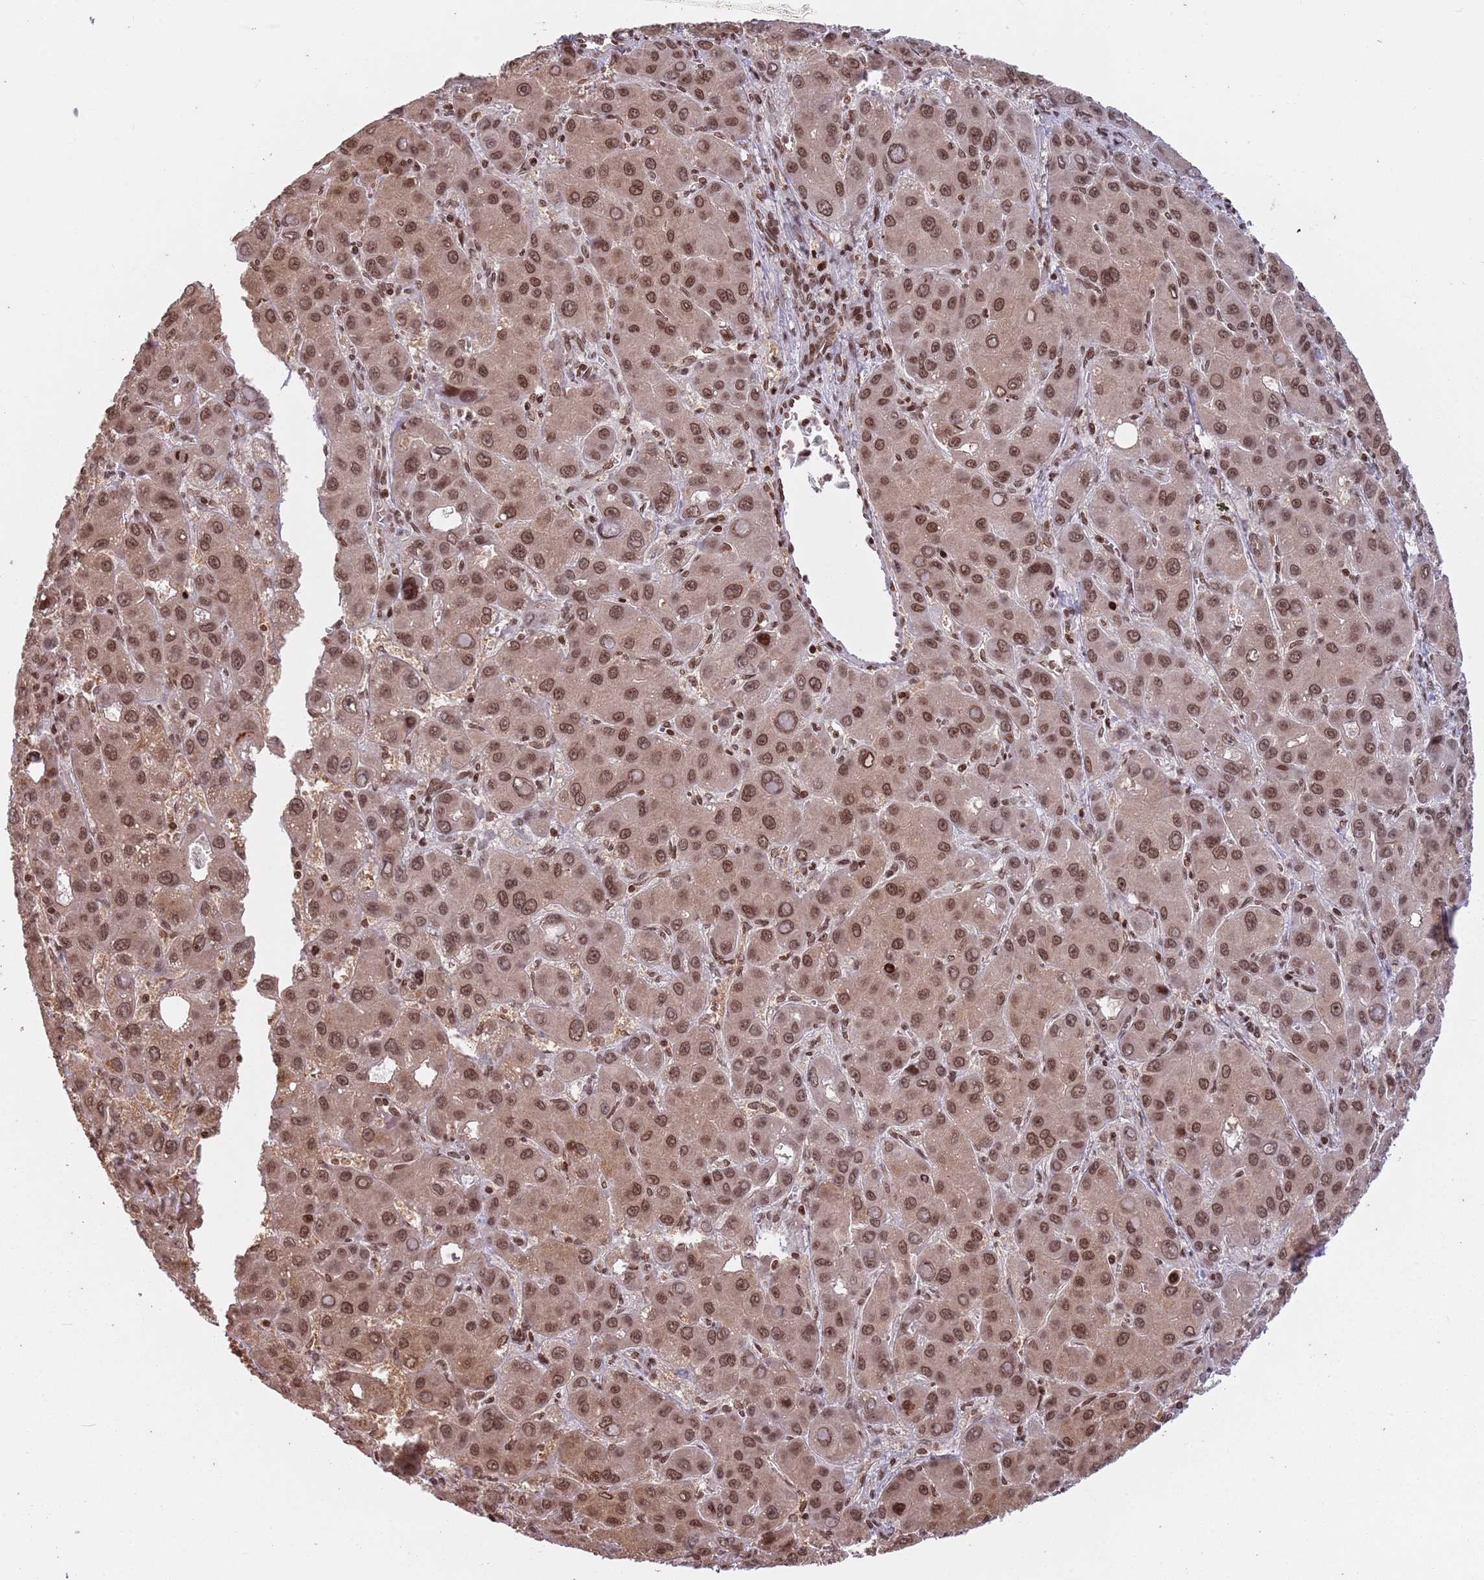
{"staining": {"intensity": "moderate", "quantity": ">75%", "location": "cytoplasmic/membranous,nuclear"}, "tissue": "liver cancer", "cell_type": "Tumor cells", "image_type": "cancer", "snomed": [{"axis": "morphology", "description": "Carcinoma, Hepatocellular, NOS"}, {"axis": "topography", "description": "Liver"}], "caption": "Immunohistochemistry of liver cancer (hepatocellular carcinoma) demonstrates medium levels of moderate cytoplasmic/membranous and nuclear staining in approximately >75% of tumor cells.", "gene": "SH3RF3", "patient": {"sex": "male", "age": 55}}